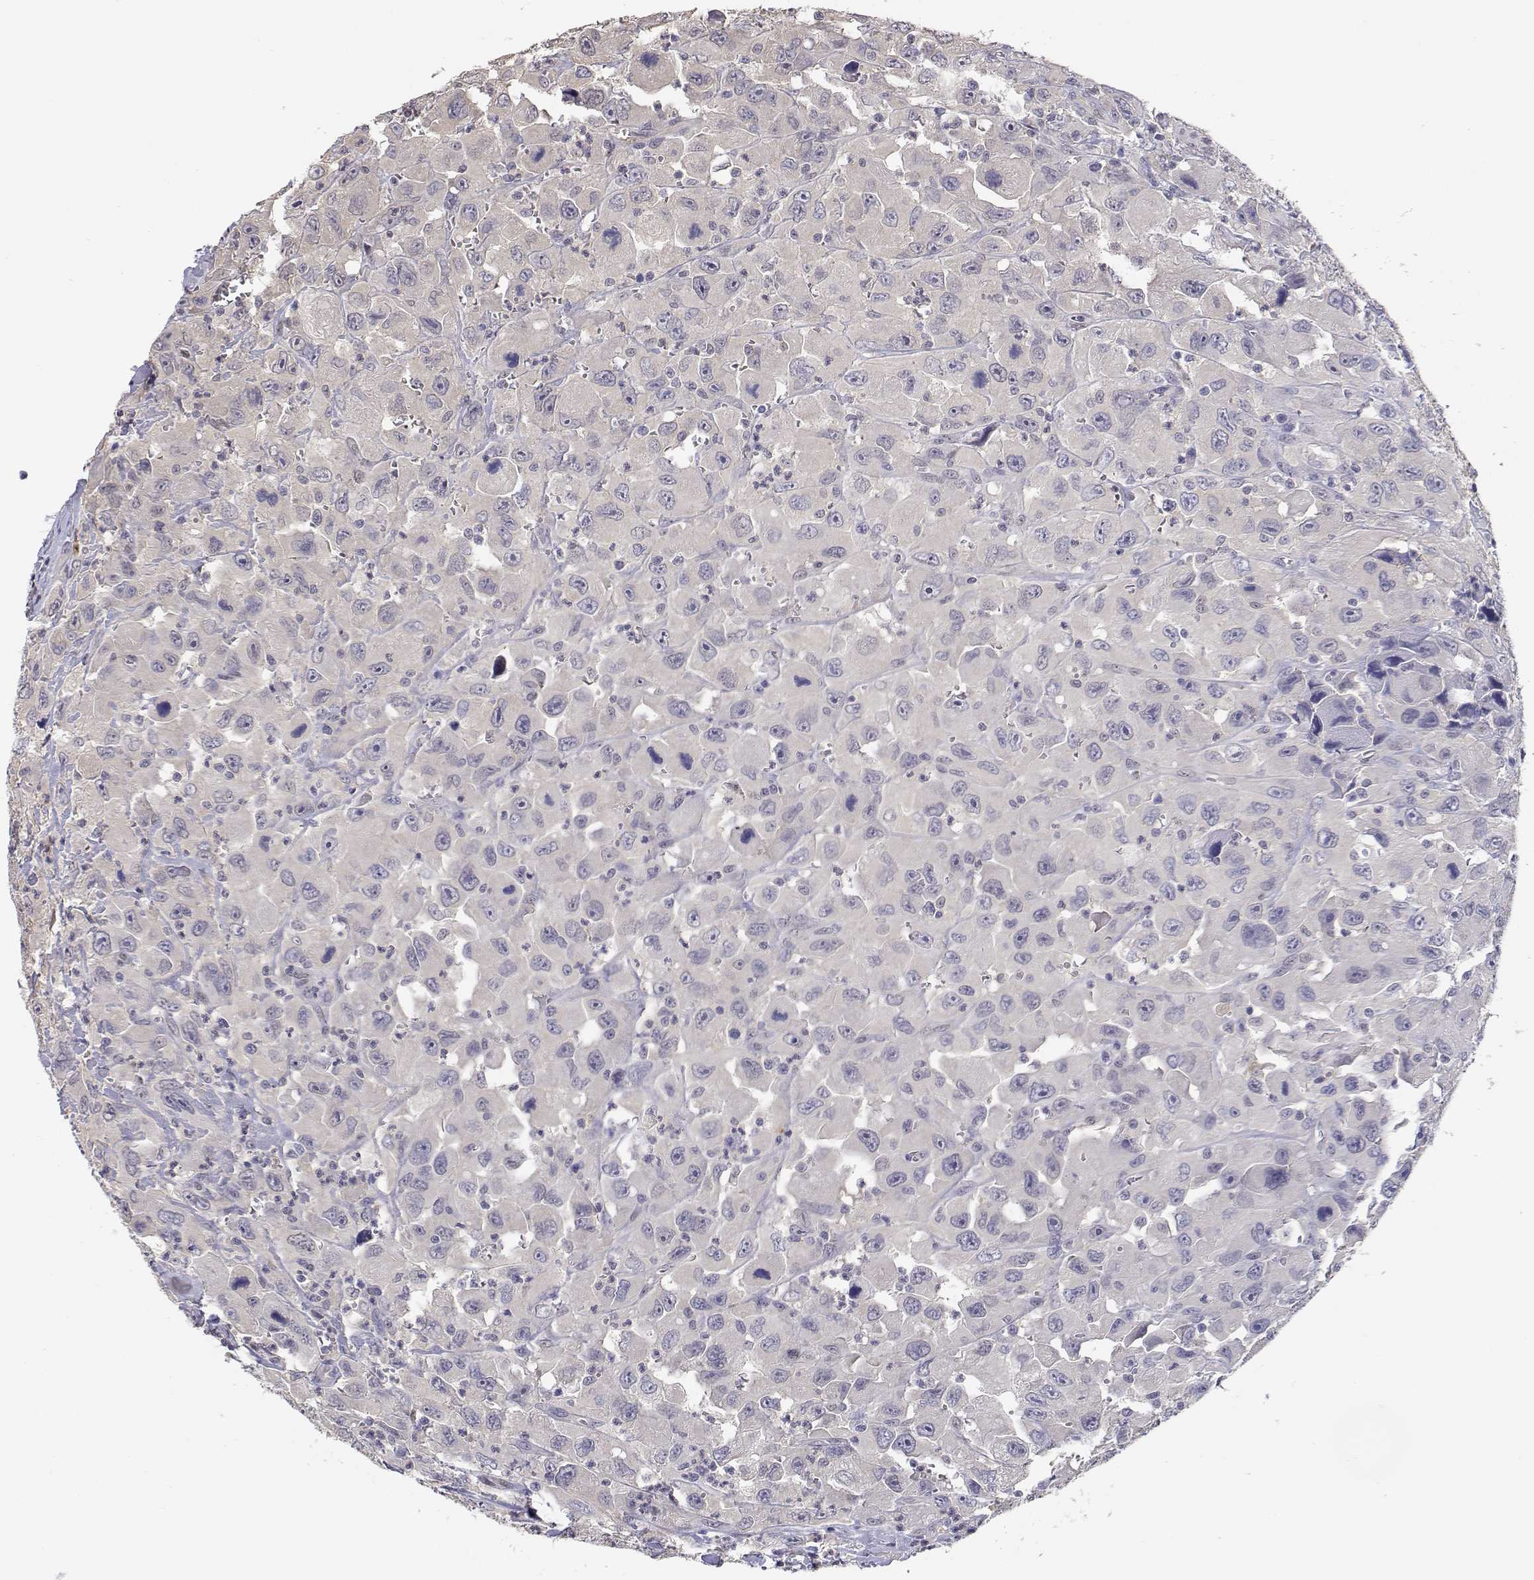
{"staining": {"intensity": "negative", "quantity": "none", "location": "none"}, "tissue": "head and neck cancer", "cell_type": "Tumor cells", "image_type": "cancer", "snomed": [{"axis": "morphology", "description": "Squamous cell carcinoma, NOS"}, {"axis": "morphology", "description": "Squamous cell carcinoma, metastatic, NOS"}, {"axis": "topography", "description": "Oral tissue"}, {"axis": "topography", "description": "Head-Neck"}], "caption": "Immunohistochemical staining of human squamous cell carcinoma (head and neck) reveals no significant expression in tumor cells.", "gene": "ADA", "patient": {"sex": "female", "age": 85}}